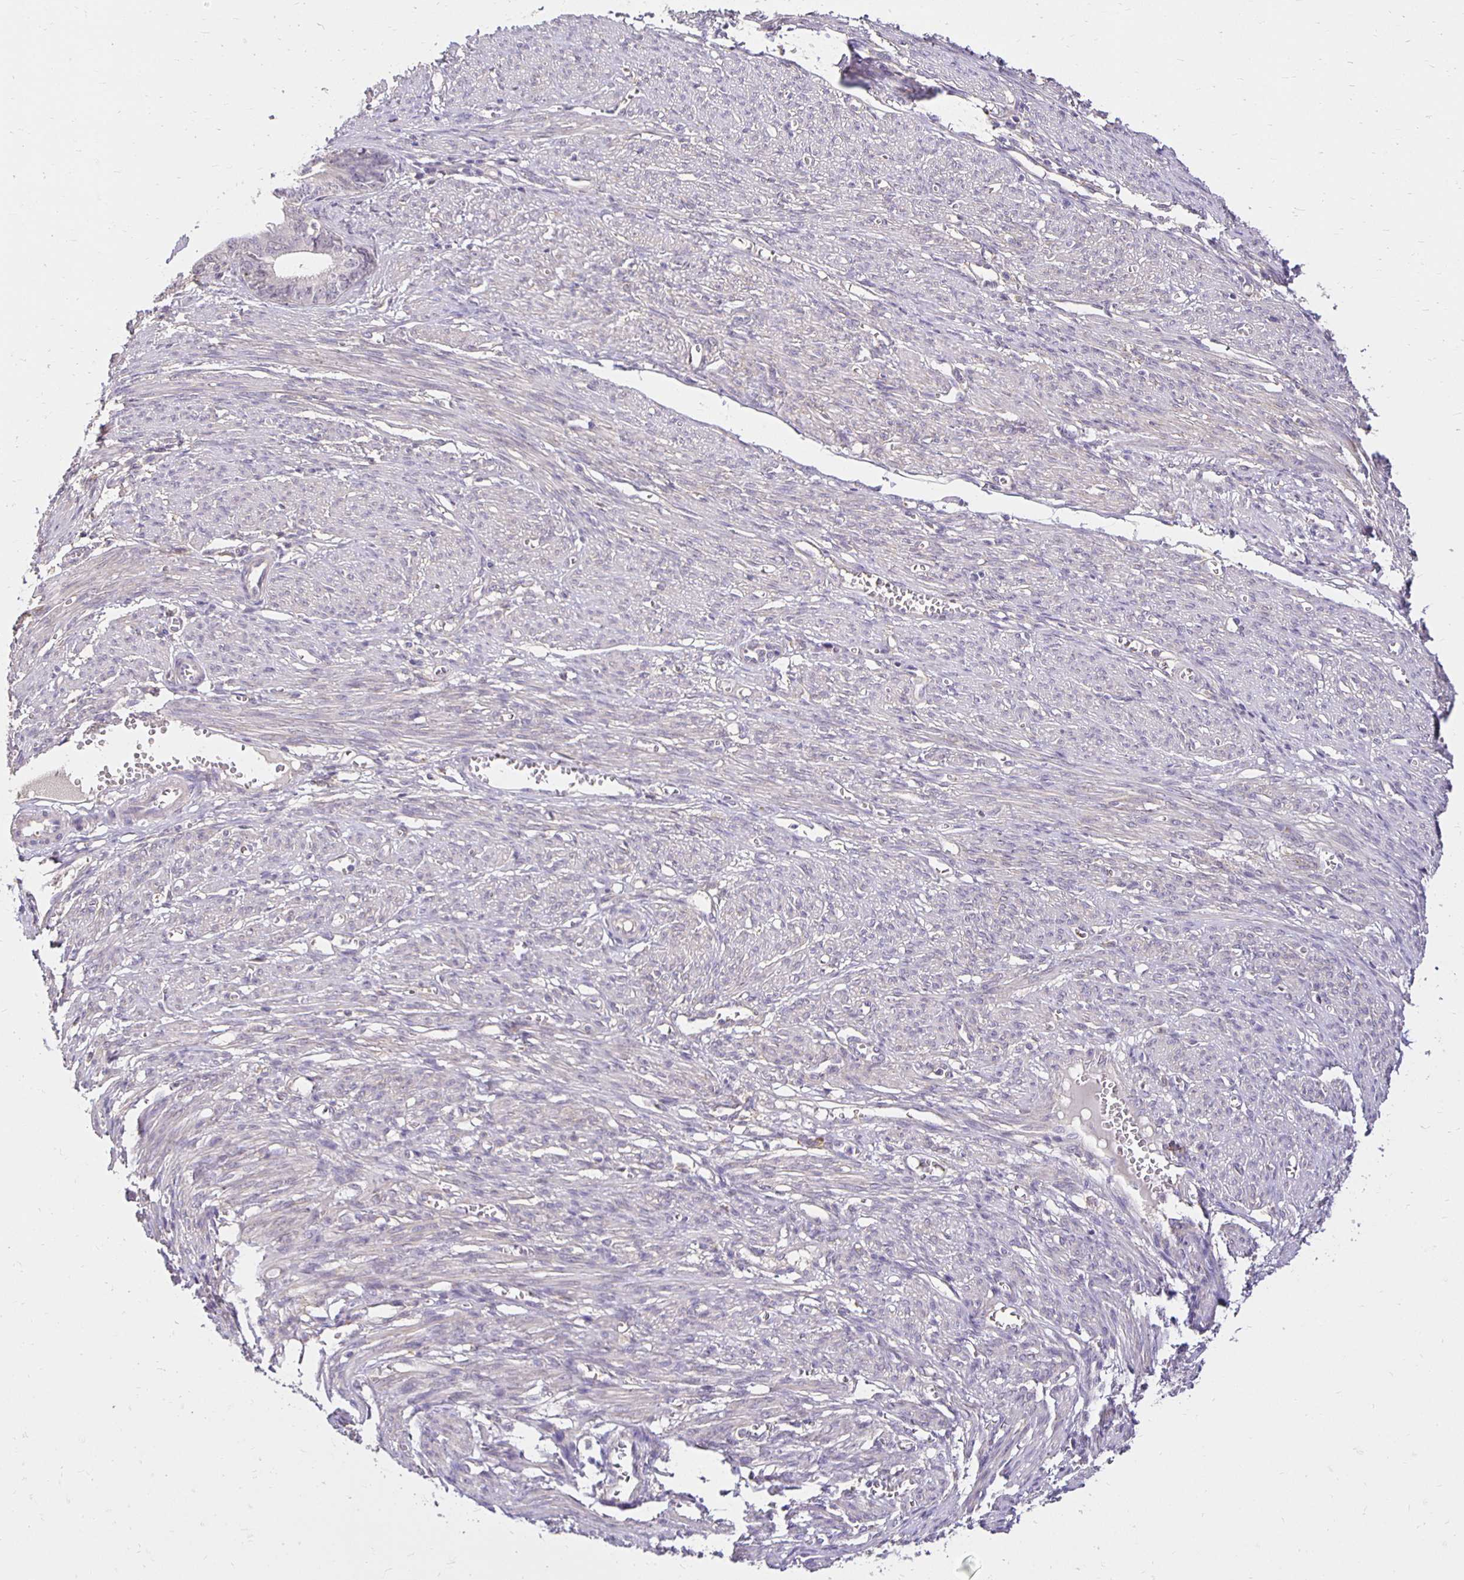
{"staining": {"intensity": "negative", "quantity": "none", "location": "none"}, "tissue": "endometrial cancer", "cell_type": "Tumor cells", "image_type": "cancer", "snomed": [{"axis": "morphology", "description": "Adenocarcinoma, NOS"}, {"axis": "topography", "description": "Endometrium"}], "caption": "High magnification brightfield microscopy of endometrial cancer stained with DAB (brown) and counterstained with hematoxylin (blue): tumor cells show no significant staining.", "gene": "PNPLA3", "patient": {"sex": "female", "age": 68}}